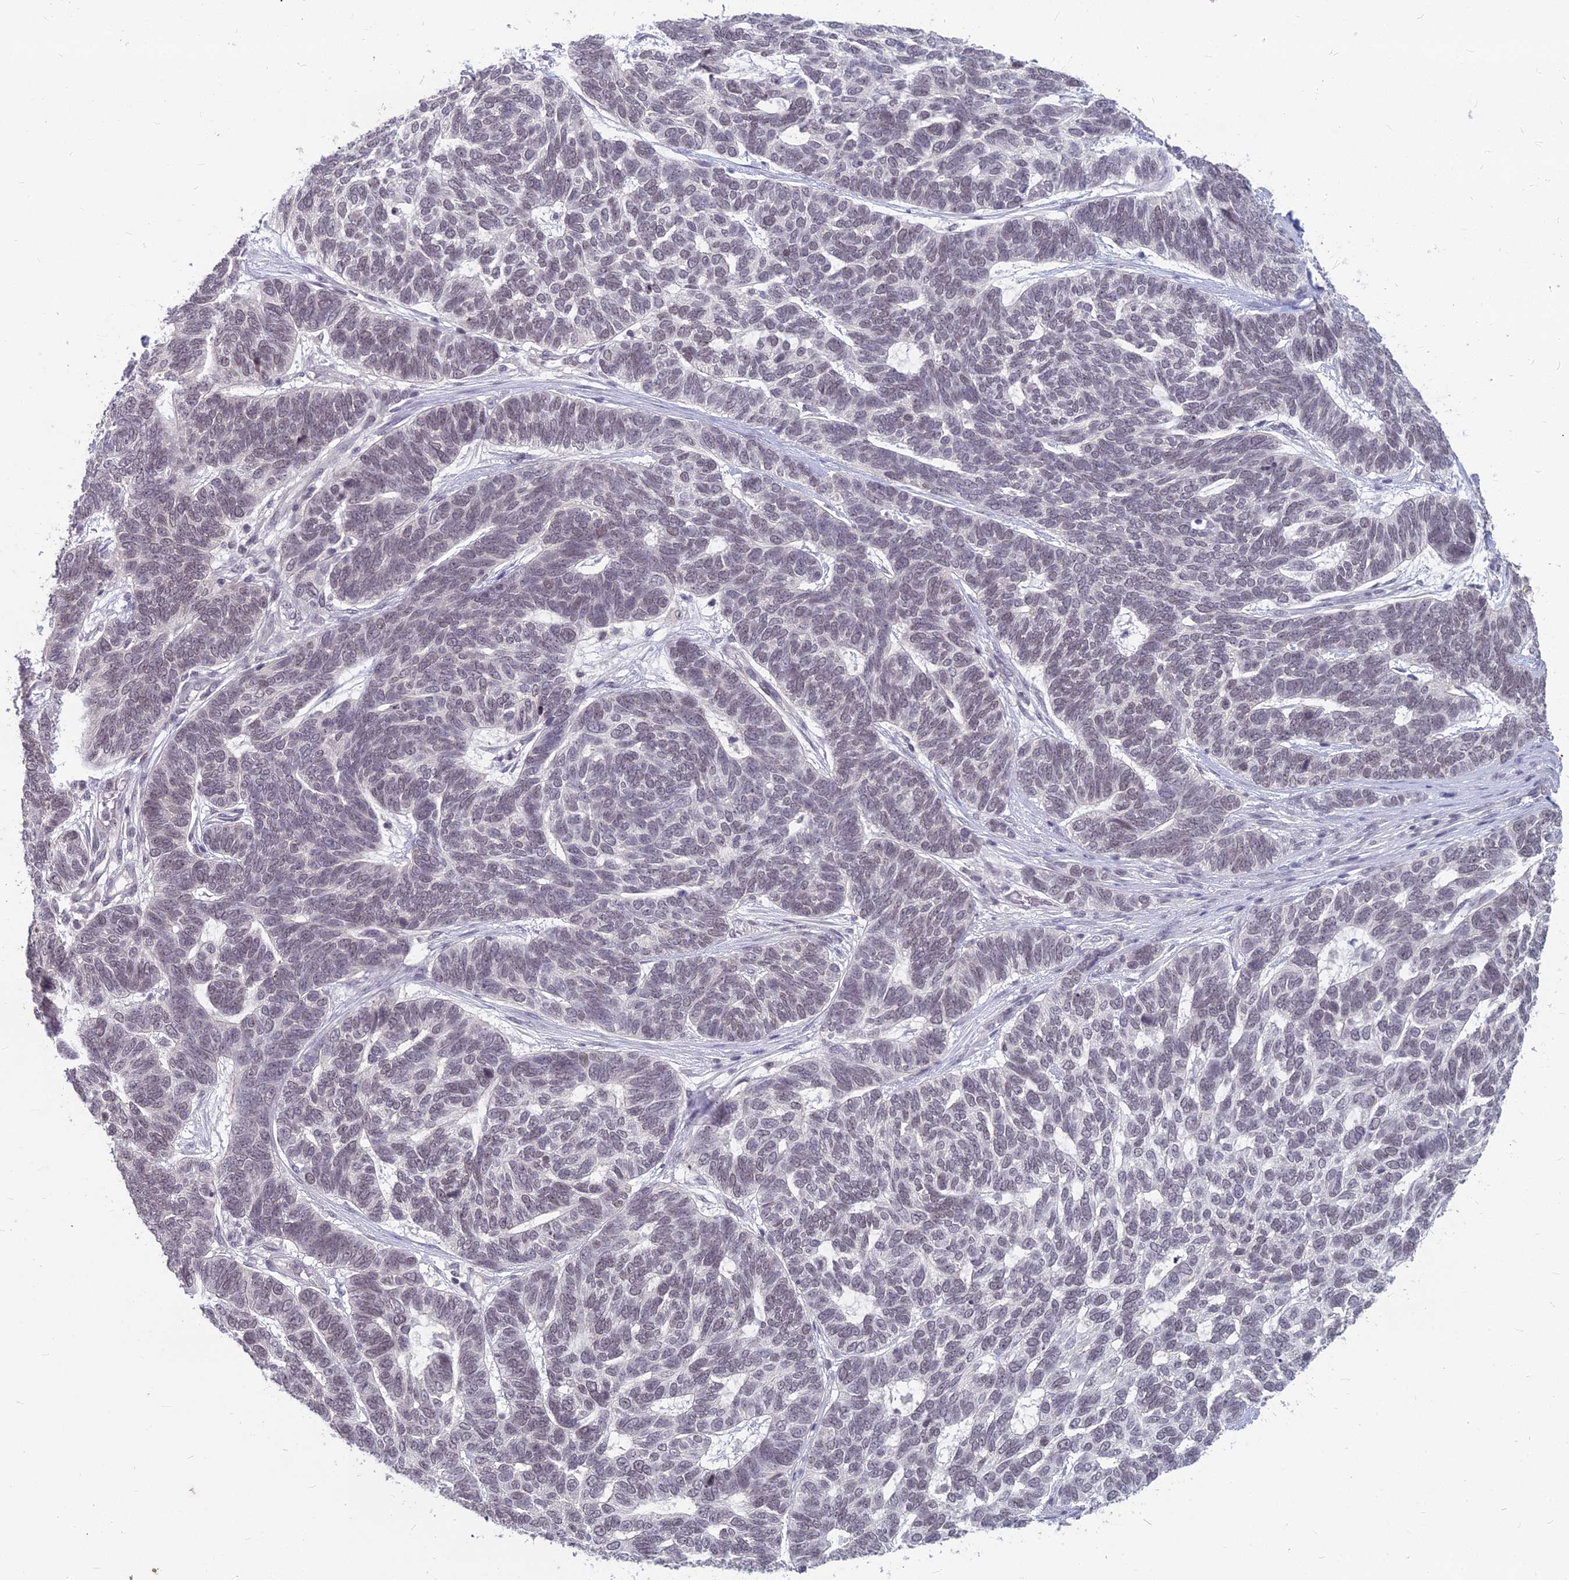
{"staining": {"intensity": "negative", "quantity": "none", "location": "none"}, "tissue": "skin cancer", "cell_type": "Tumor cells", "image_type": "cancer", "snomed": [{"axis": "morphology", "description": "Basal cell carcinoma"}, {"axis": "topography", "description": "Skin"}], "caption": "Photomicrograph shows no significant protein positivity in tumor cells of skin basal cell carcinoma.", "gene": "KAT7", "patient": {"sex": "female", "age": 65}}